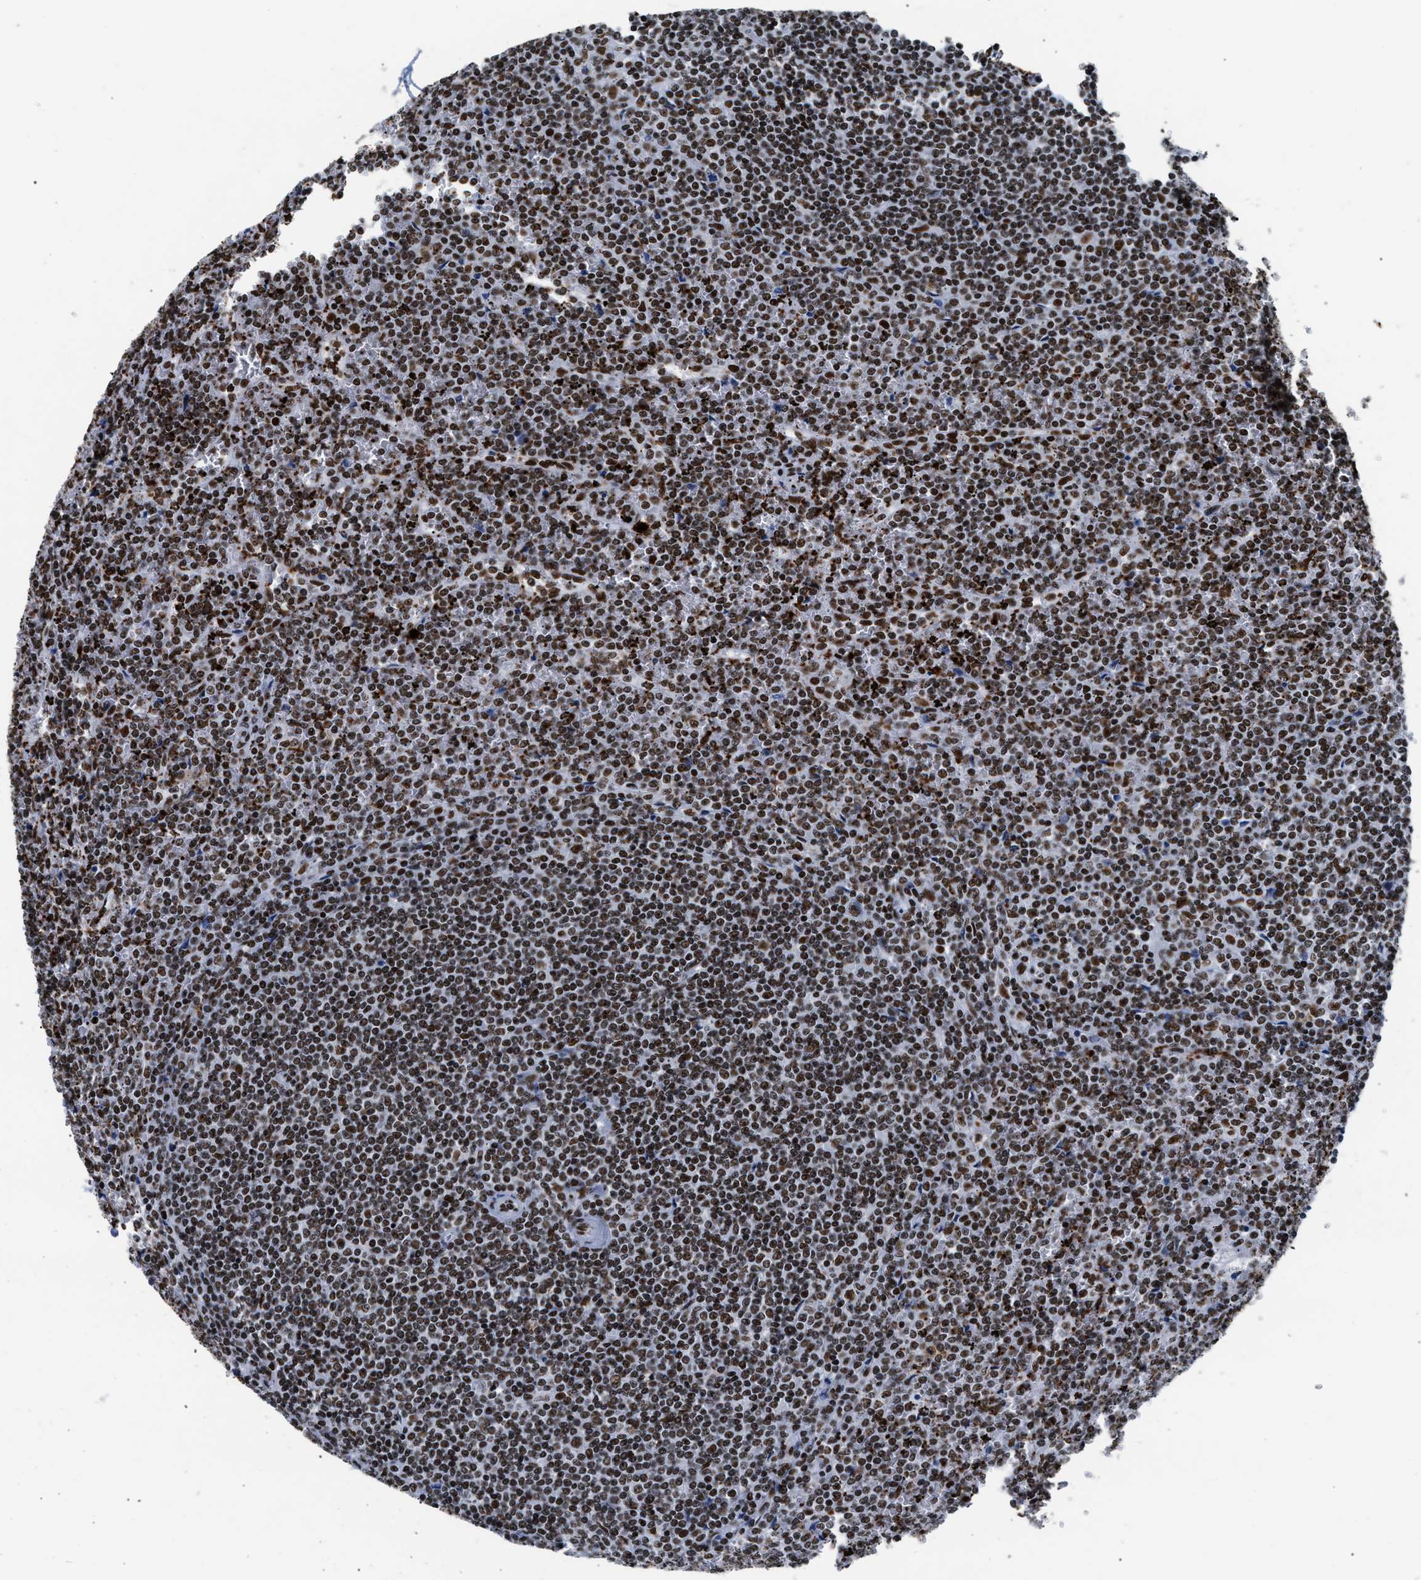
{"staining": {"intensity": "strong", "quantity": ">75%", "location": "nuclear"}, "tissue": "lymphoma", "cell_type": "Tumor cells", "image_type": "cancer", "snomed": [{"axis": "morphology", "description": "Malignant lymphoma, non-Hodgkin's type, Low grade"}, {"axis": "topography", "description": "Spleen"}], "caption": "A brown stain highlights strong nuclear staining of a protein in malignant lymphoma, non-Hodgkin's type (low-grade) tumor cells. The staining is performed using DAB brown chromogen to label protein expression. The nuclei are counter-stained blue using hematoxylin.", "gene": "RAD21", "patient": {"sex": "female", "age": 19}}